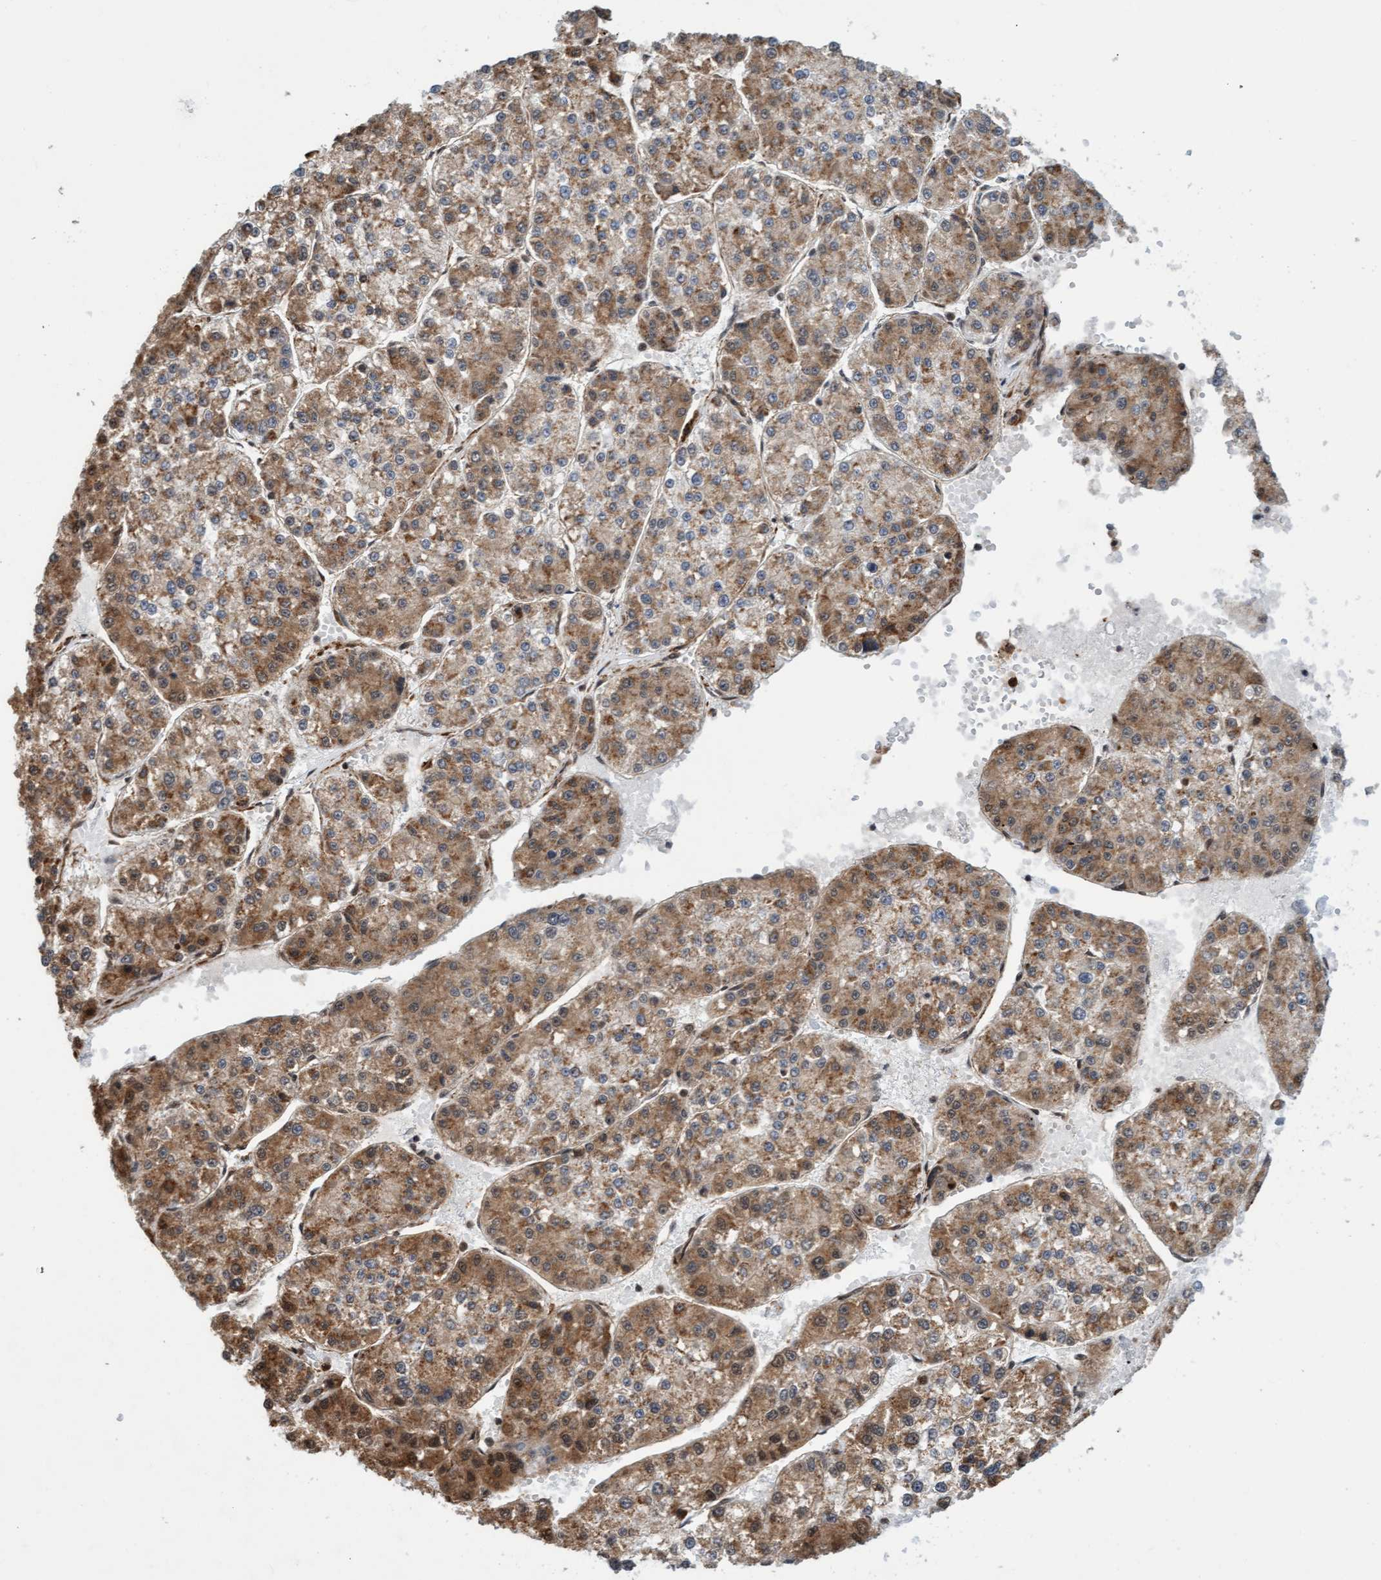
{"staining": {"intensity": "moderate", "quantity": "25%-75%", "location": "cytoplasmic/membranous"}, "tissue": "liver cancer", "cell_type": "Tumor cells", "image_type": "cancer", "snomed": [{"axis": "morphology", "description": "Carcinoma, Hepatocellular, NOS"}, {"axis": "topography", "description": "Liver"}], "caption": "Immunohistochemical staining of hepatocellular carcinoma (liver) demonstrates medium levels of moderate cytoplasmic/membranous expression in approximately 25%-75% of tumor cells.", "gene": "STXBP4", "patient": {"sex": "female", "age": 73}}